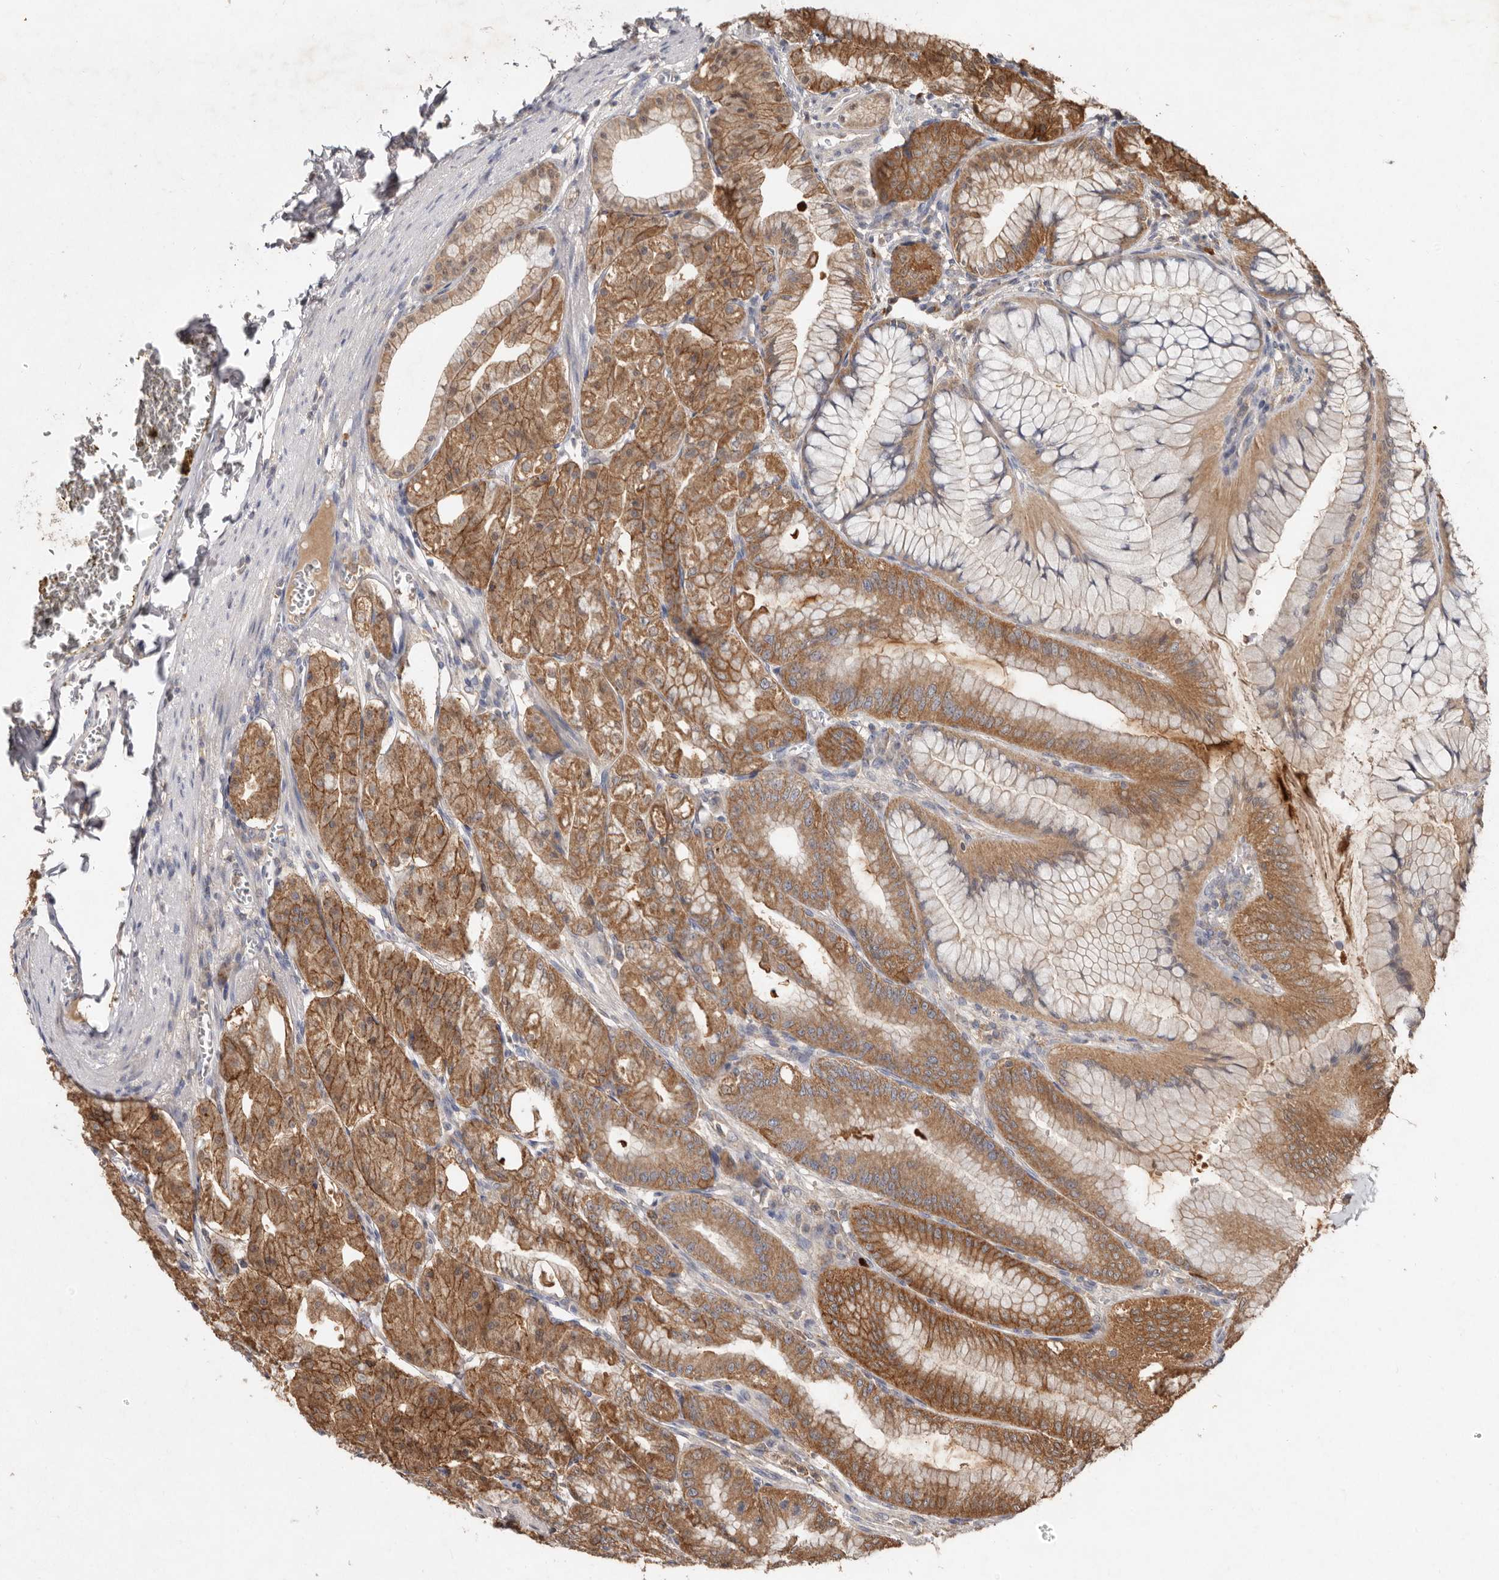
{"staining": {"intensity": "moderate", "quantity": ">75%", "location": "cytoplasmic/membranous"}, "tissue": "stomach", "cell_type": "Glandular cells", "image_type": "normal", "snomed": [{"axis": "morphology", "description": "Normal tissue, NOS"}, {"axis": "topography", "description": "Stomach, lower"}], "caption": "Immunohistochemical staining of benign stomach exhibits moderate cytoplasmic/membranous protein expression in approximately >75% of glandular cells. (DAB (3,3'-diaminobenzidine) = brown stain, brightfield microscopy at high magnification).", "gene": "EDEM1", "patient": {"sex": "male", "age": 71}}